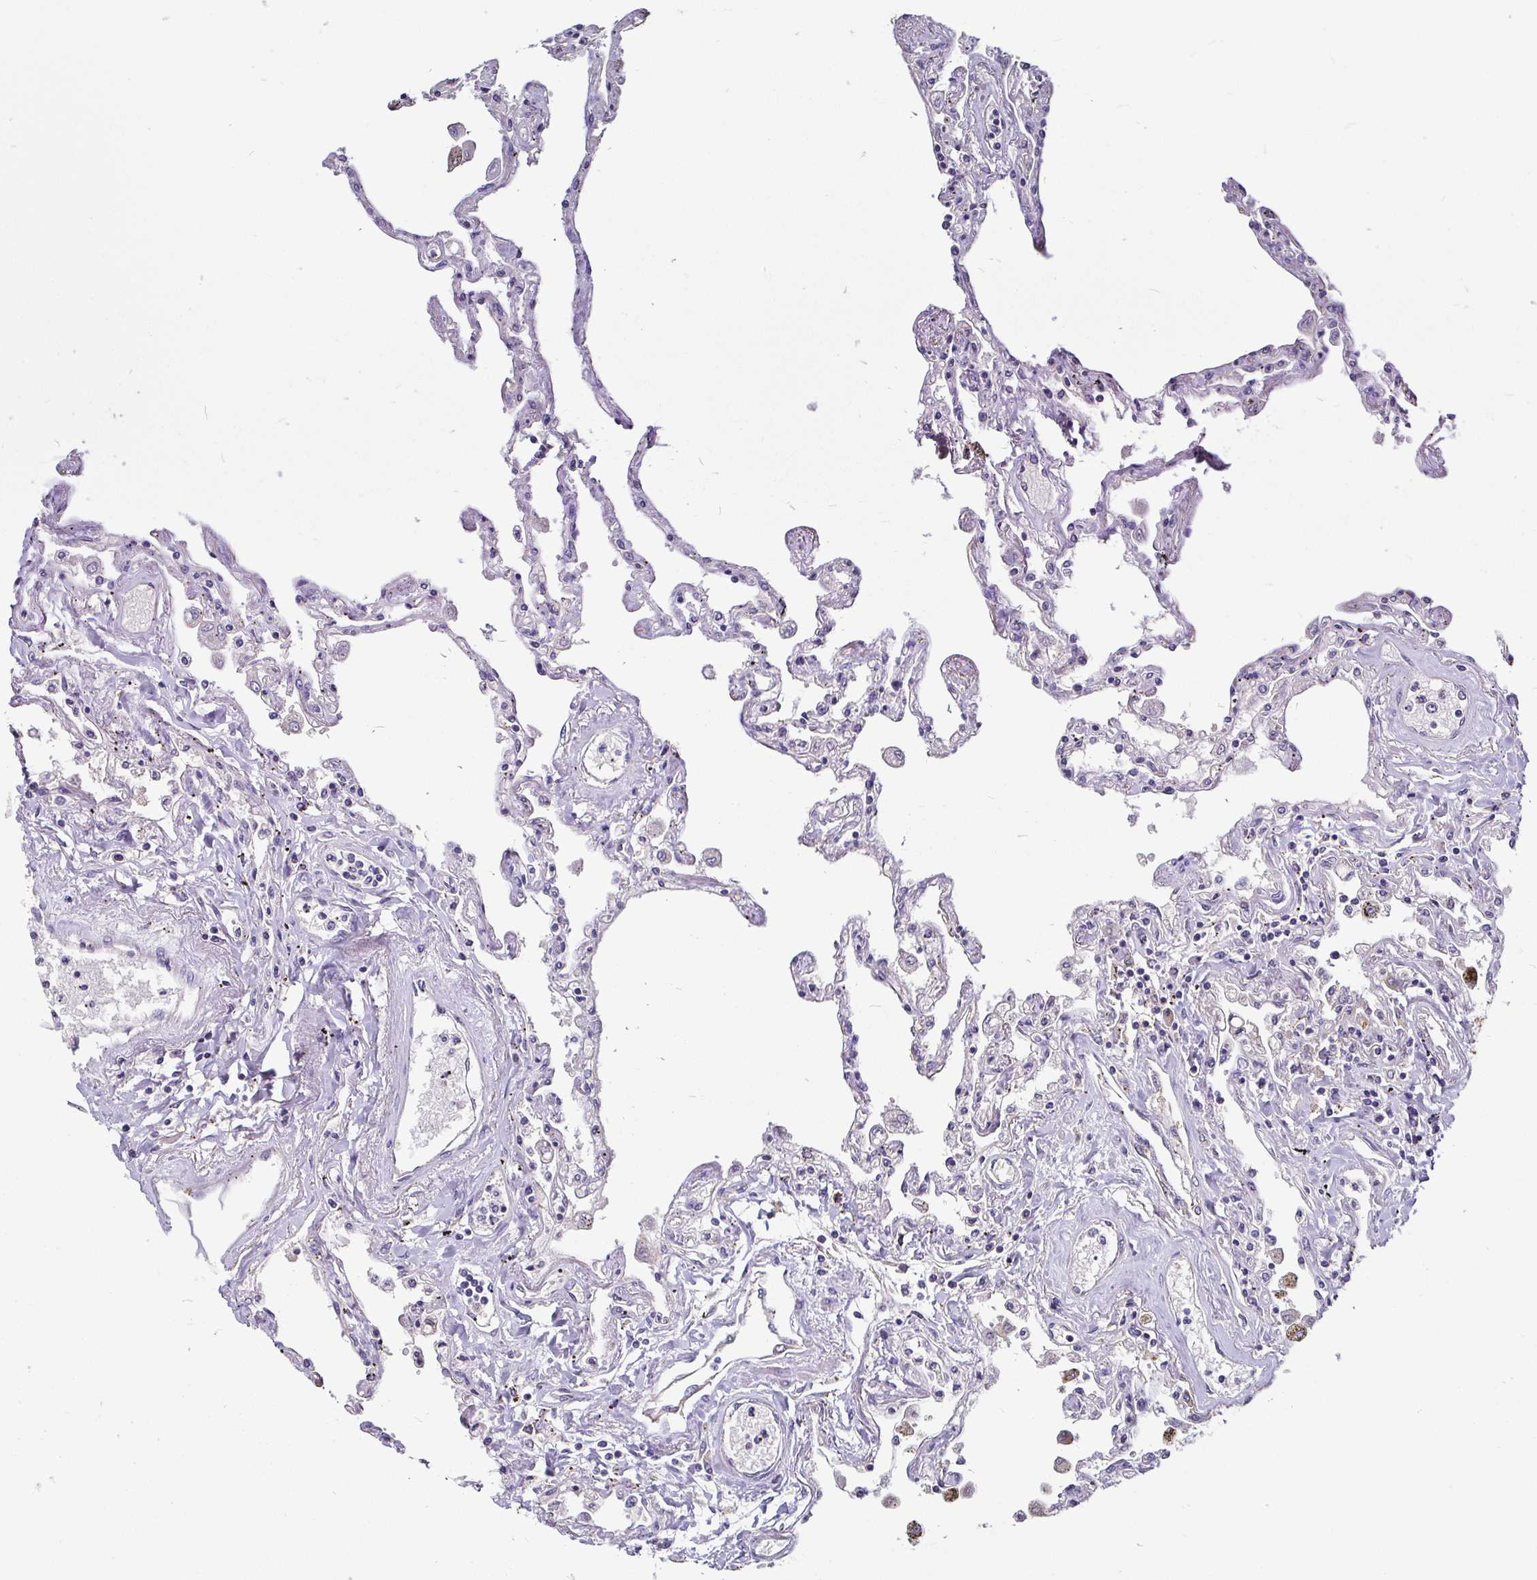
{"staining": {"intensity": "negative", "quantity": "none", "location": "none"}, "tissue": "lung", "cell_type": "Alveolar cells", "image_type": "normal", "snomed": [{"axis": "morphology", "description": "Normal tissue, NOS"}, {"axis": "morphology", "description": "Adenocarcinoma, NOS"}, {"axis": "topography", "description": "Cartilage tissue"}, {"axis": "topography", "description": "Lung"}], "caption": "This micrograph is of unremarkable lung stained with IHC to label a protein in brown with the nuclei are counter-stained blue. There is no positivity in alveolar cells.", "gene": "ADAMTS6", "patient": {"sex": "female", "age": 67}}